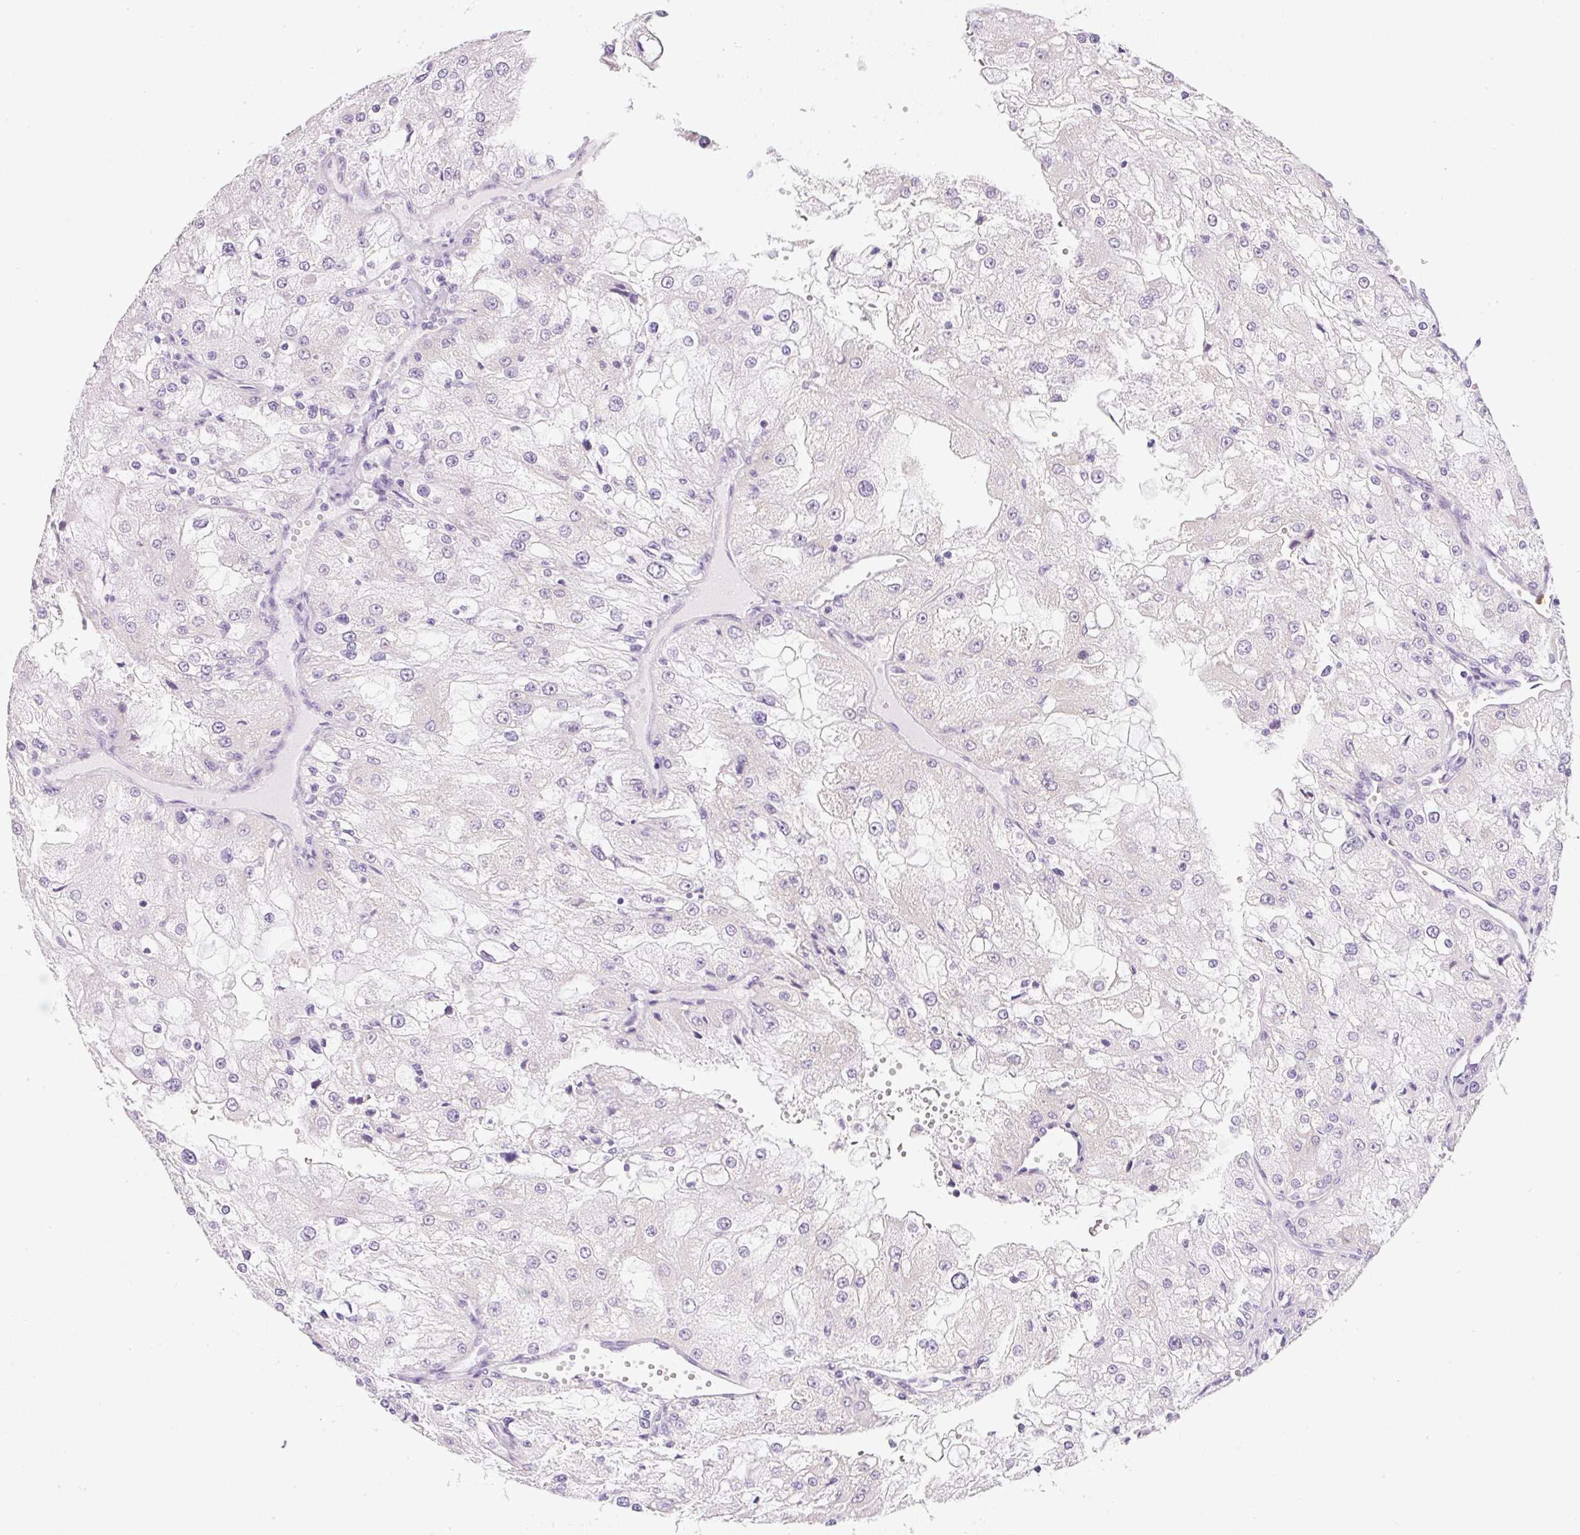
{"staining": {"intensity": "negative", "quantity": "none", "location": "none"}, "tissue": "renal cancer", "cell_type": "Tumor cells", "image_type": "cancer", "snomed": [{"axis": "morphology", "description": "Adenocarcinoma, NOS"}, {"axis": "topography", "description": "Kidney"}], "caption": "Renal adenocarcinoma stained for a protein using IHC displays no positivity tumor cells.", "gene": "OMA1", "patient": {"sex": "female", "age": 74}}